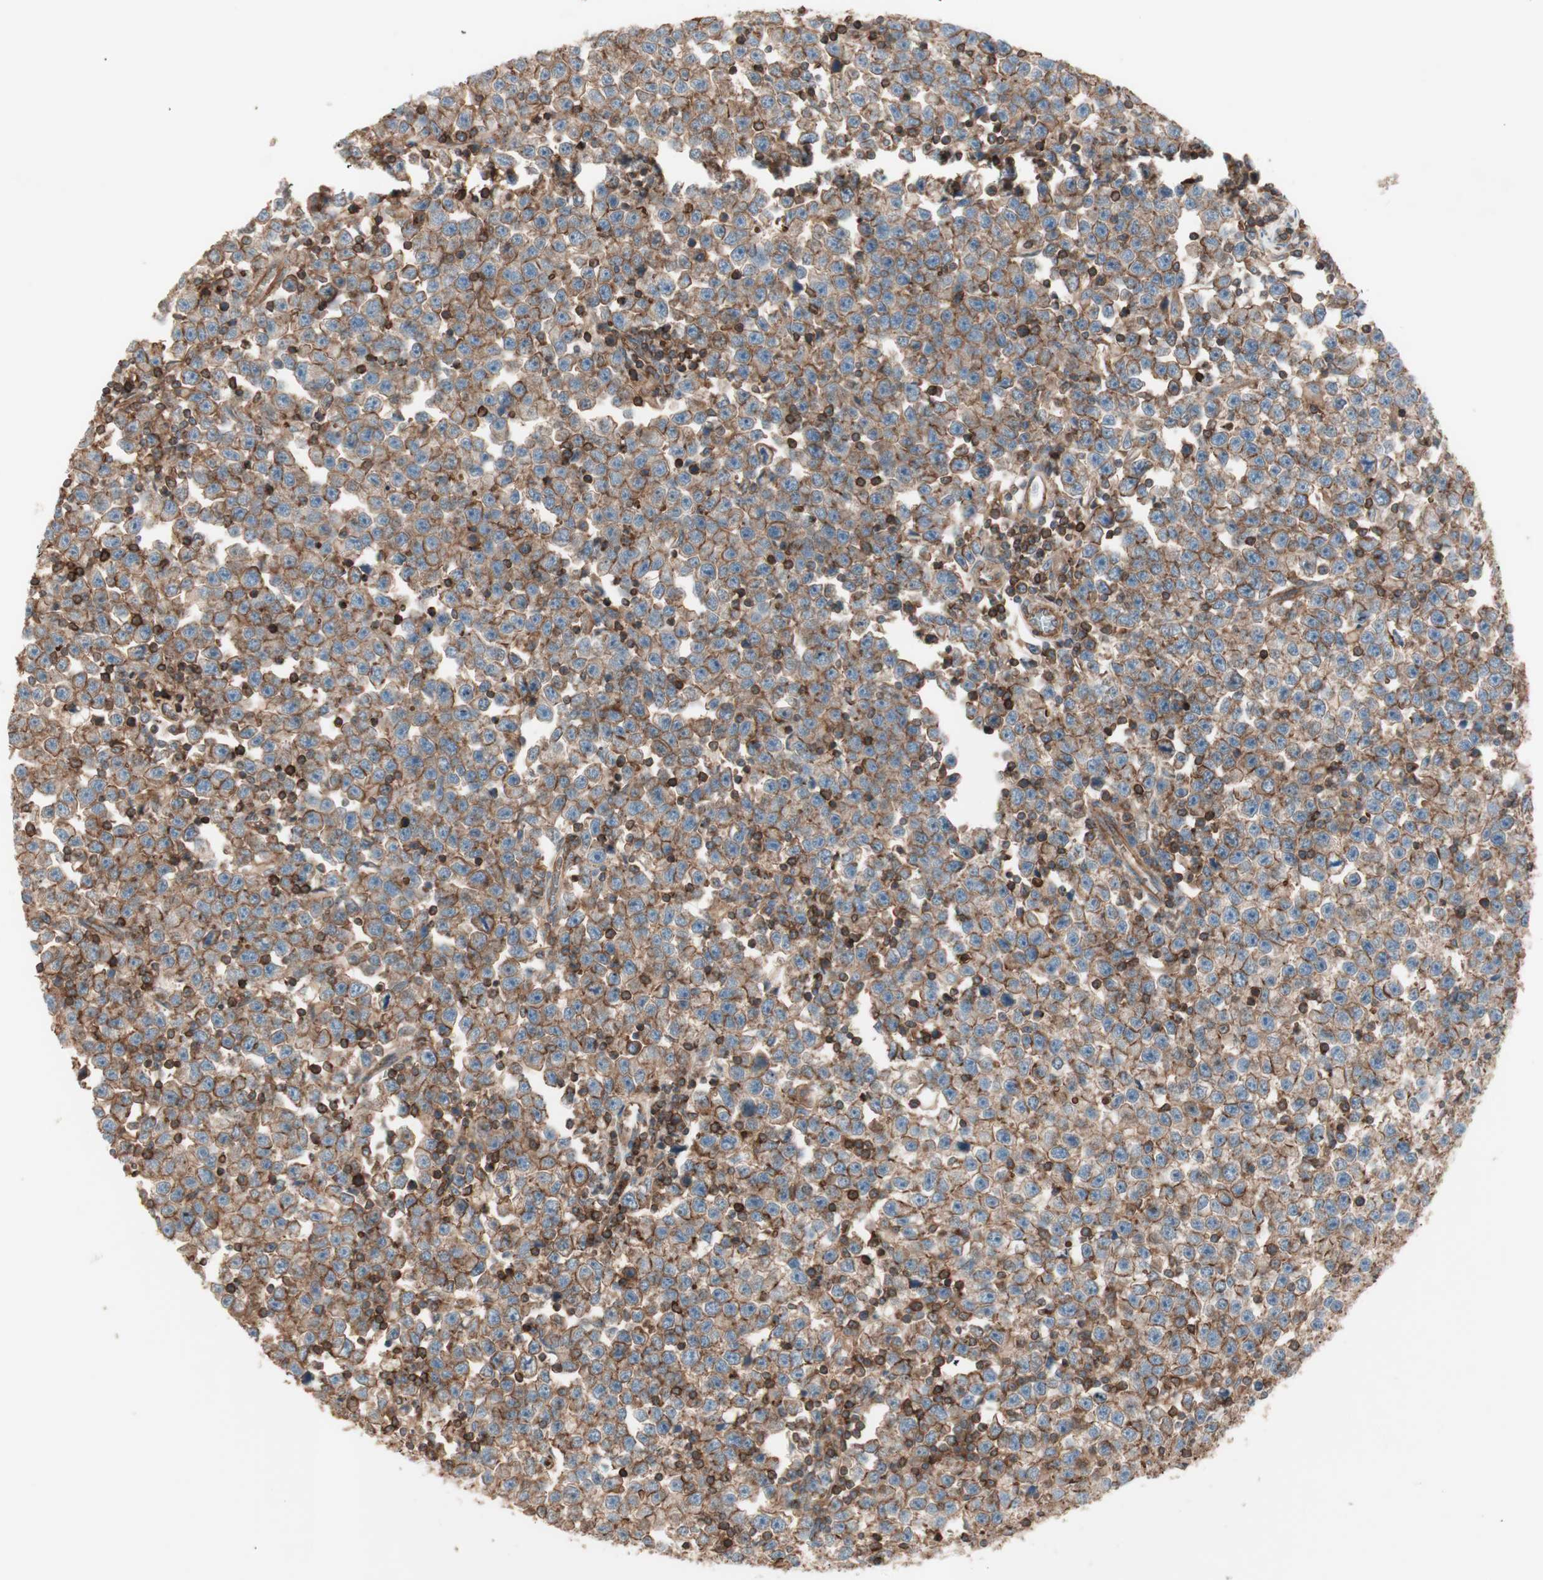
{"staining": {"intensity": "moderate", "quantity": ">75%", "location": "cytoplasmic/membranous"}, "tissue": "testis cancer", "cell_type": "Tumor cells", "image_type": "cancer", "snomed": [{"axis": "morphology", "description": "Seminoma, NOS"}, {"axis": "topography", "description": "Testis"}], "caption": "Immunohistochemistry (IHC) photomicrograph of human testis cancer stained for a protein (brown), which displays medium levels of moderate cytoplasmic/membranous staining in approximately >75% of tumor cells.", "gene": "TCP11L1", "patient": {"sex": "male", "age": 43}}